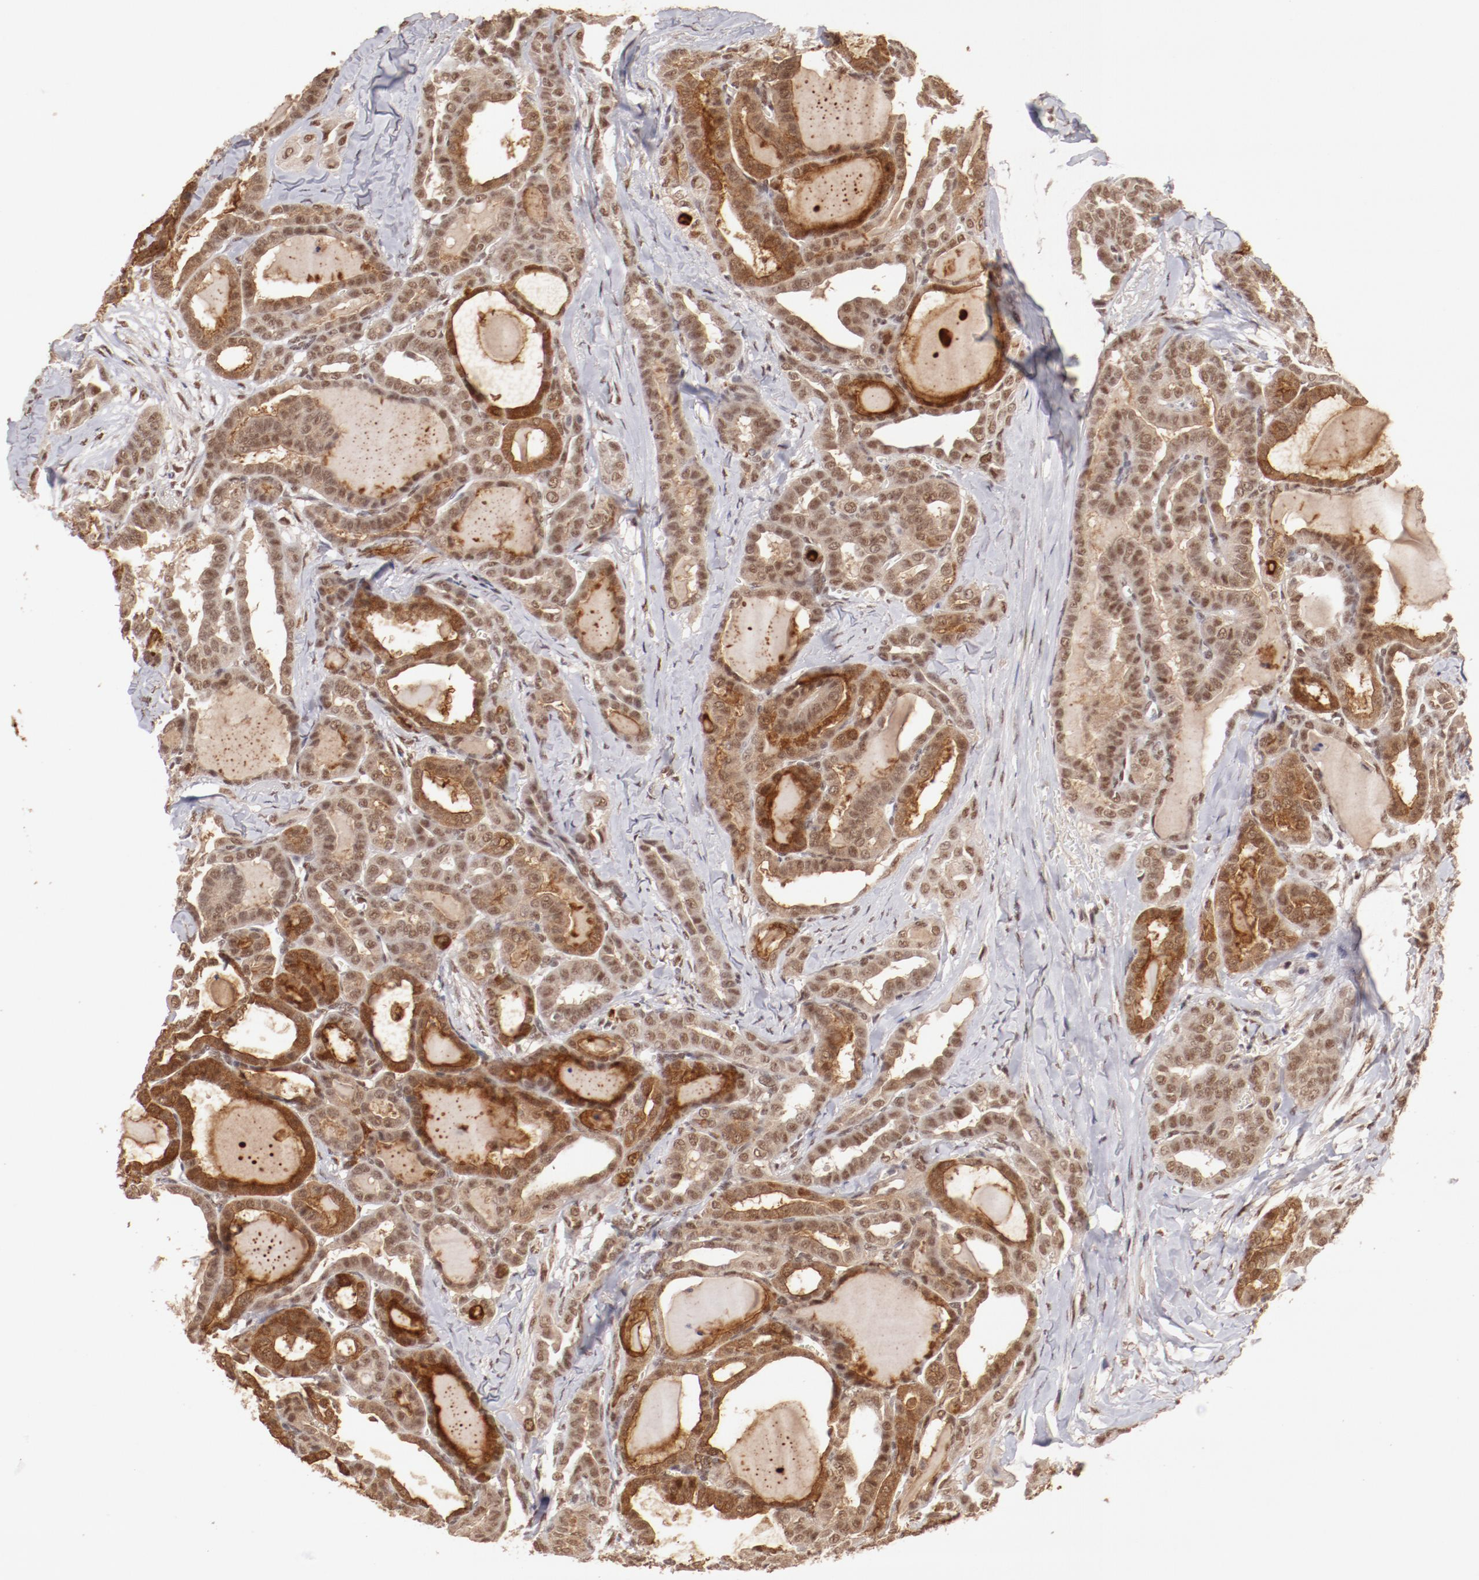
{"staining": {"intensity": "moderate", "quantity": "25%-75%", "location": "cytoplasmic/membranous,nuclear"}, "tissue": "thyroid cancer", "cell_type": "Tumor cells", "image_type": "cancer", "snomed": [{"axis": "morphology", "description": "Carcinoma, NOS"}, {"axis": "topography", "description": "Thyroid gland"}], "caption": "DAB immunohistochemical staining of human thyroid cancer demonstrates moderate cytoplasmic/membranous and nuclear protein staining in approximately 25%-75% of tumor cells.", "gene": "CLOCK", "patient": {"sex": "female", "age": 91}}